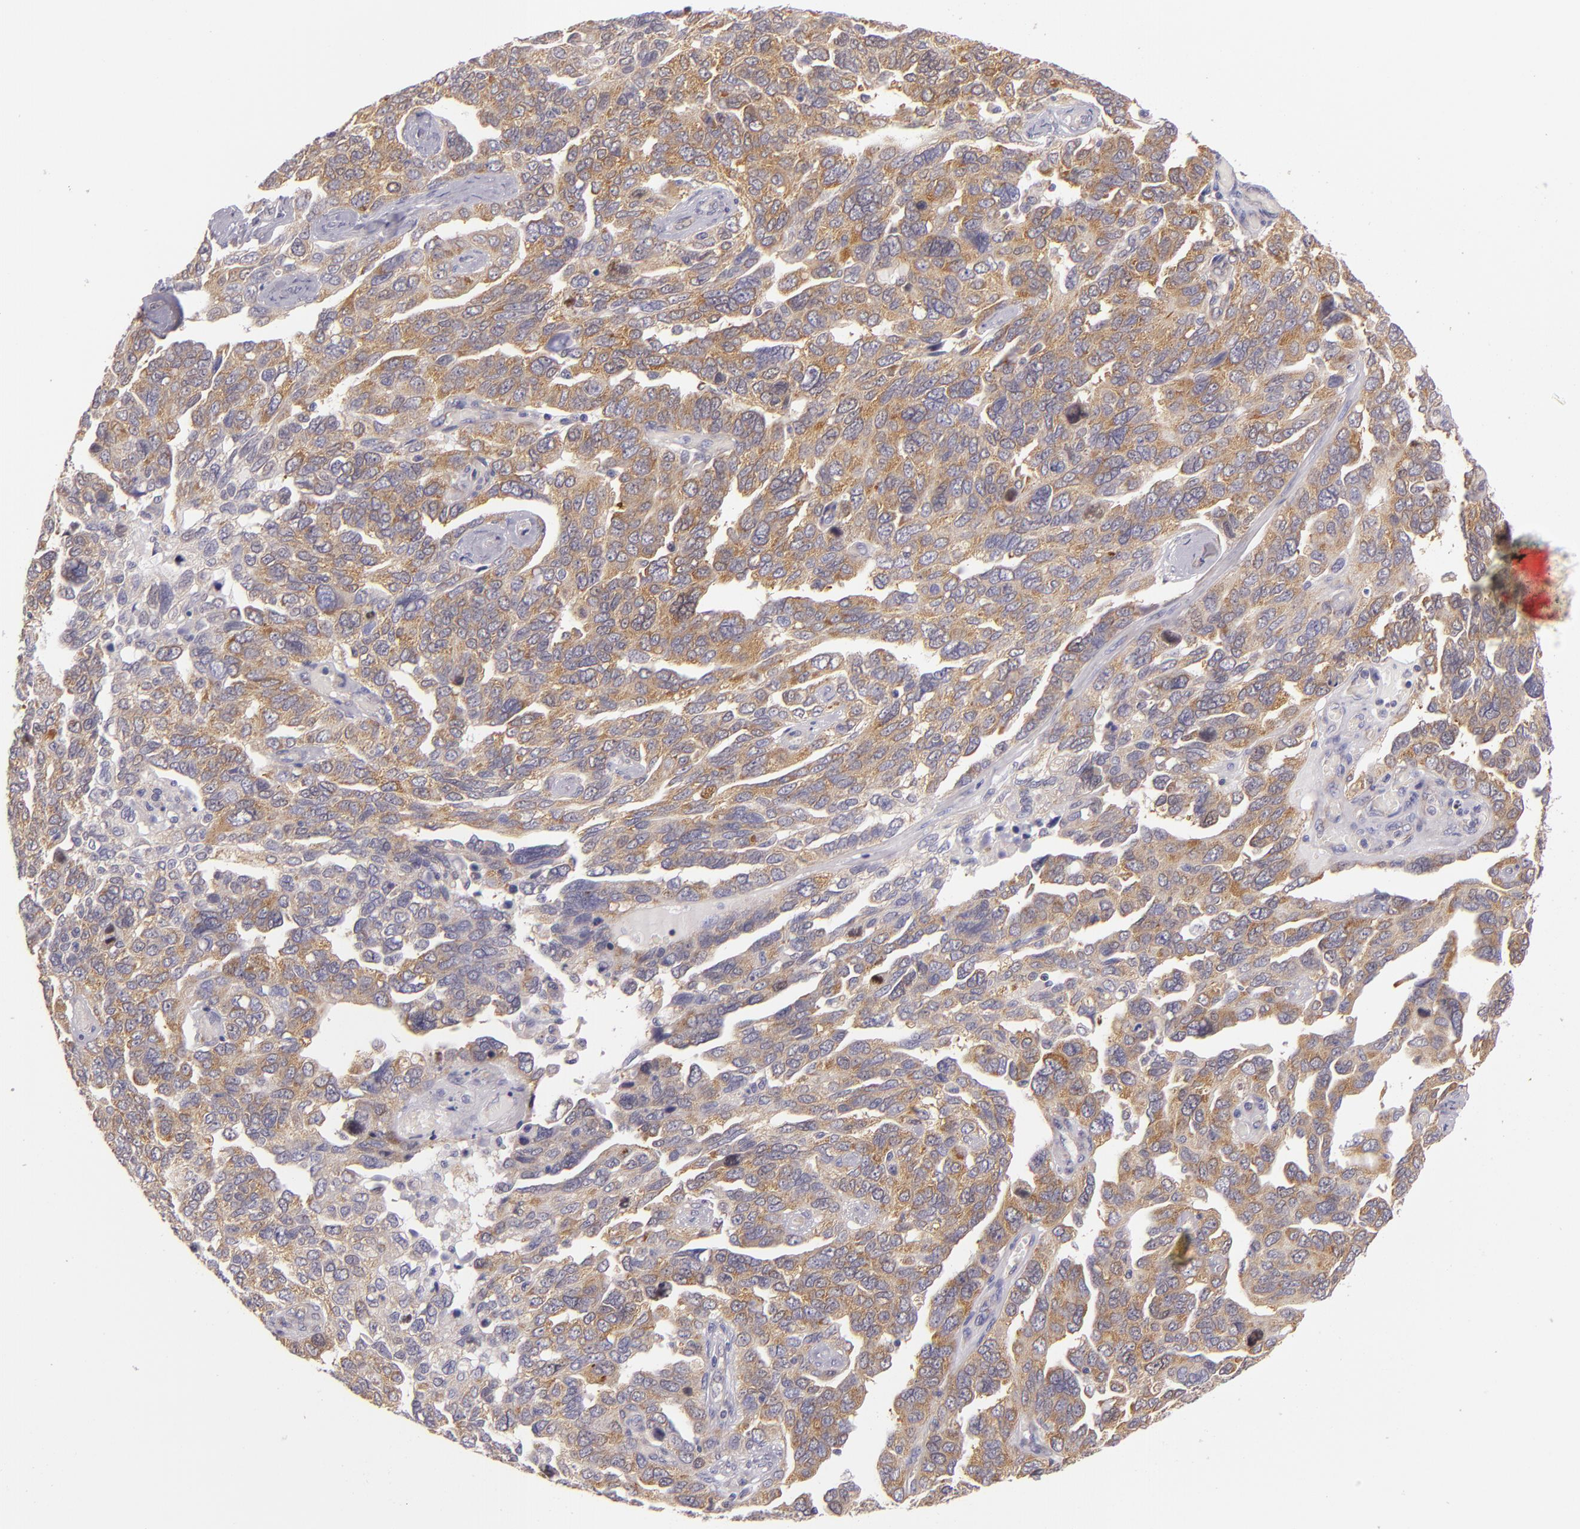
{"staining": {"intensity": "moderate", "quantity": ">75%", "location": "cytoplasmic/membranous"}, "tissue": "ovarian cancer", "cell_type": "Tumor cells", "image_type": "cancer", "snomed": [{"axis": "morphology", "description": "Cystadenocarcinoma, serous, NOS"}, {"axis": "topography", "description": "Ovary"}], "caption": "This photomicrograph demonstrates ovarian cancer stained with immunohistochemistry (IHC) to label a protein in brown. The cytoplasmic/membranous of tumor cells show moderate positivity for the protein. Nuclei are counter-stained blue.", "gene": "UPF3B", "patient": {"sex": "female", "age": 64}}